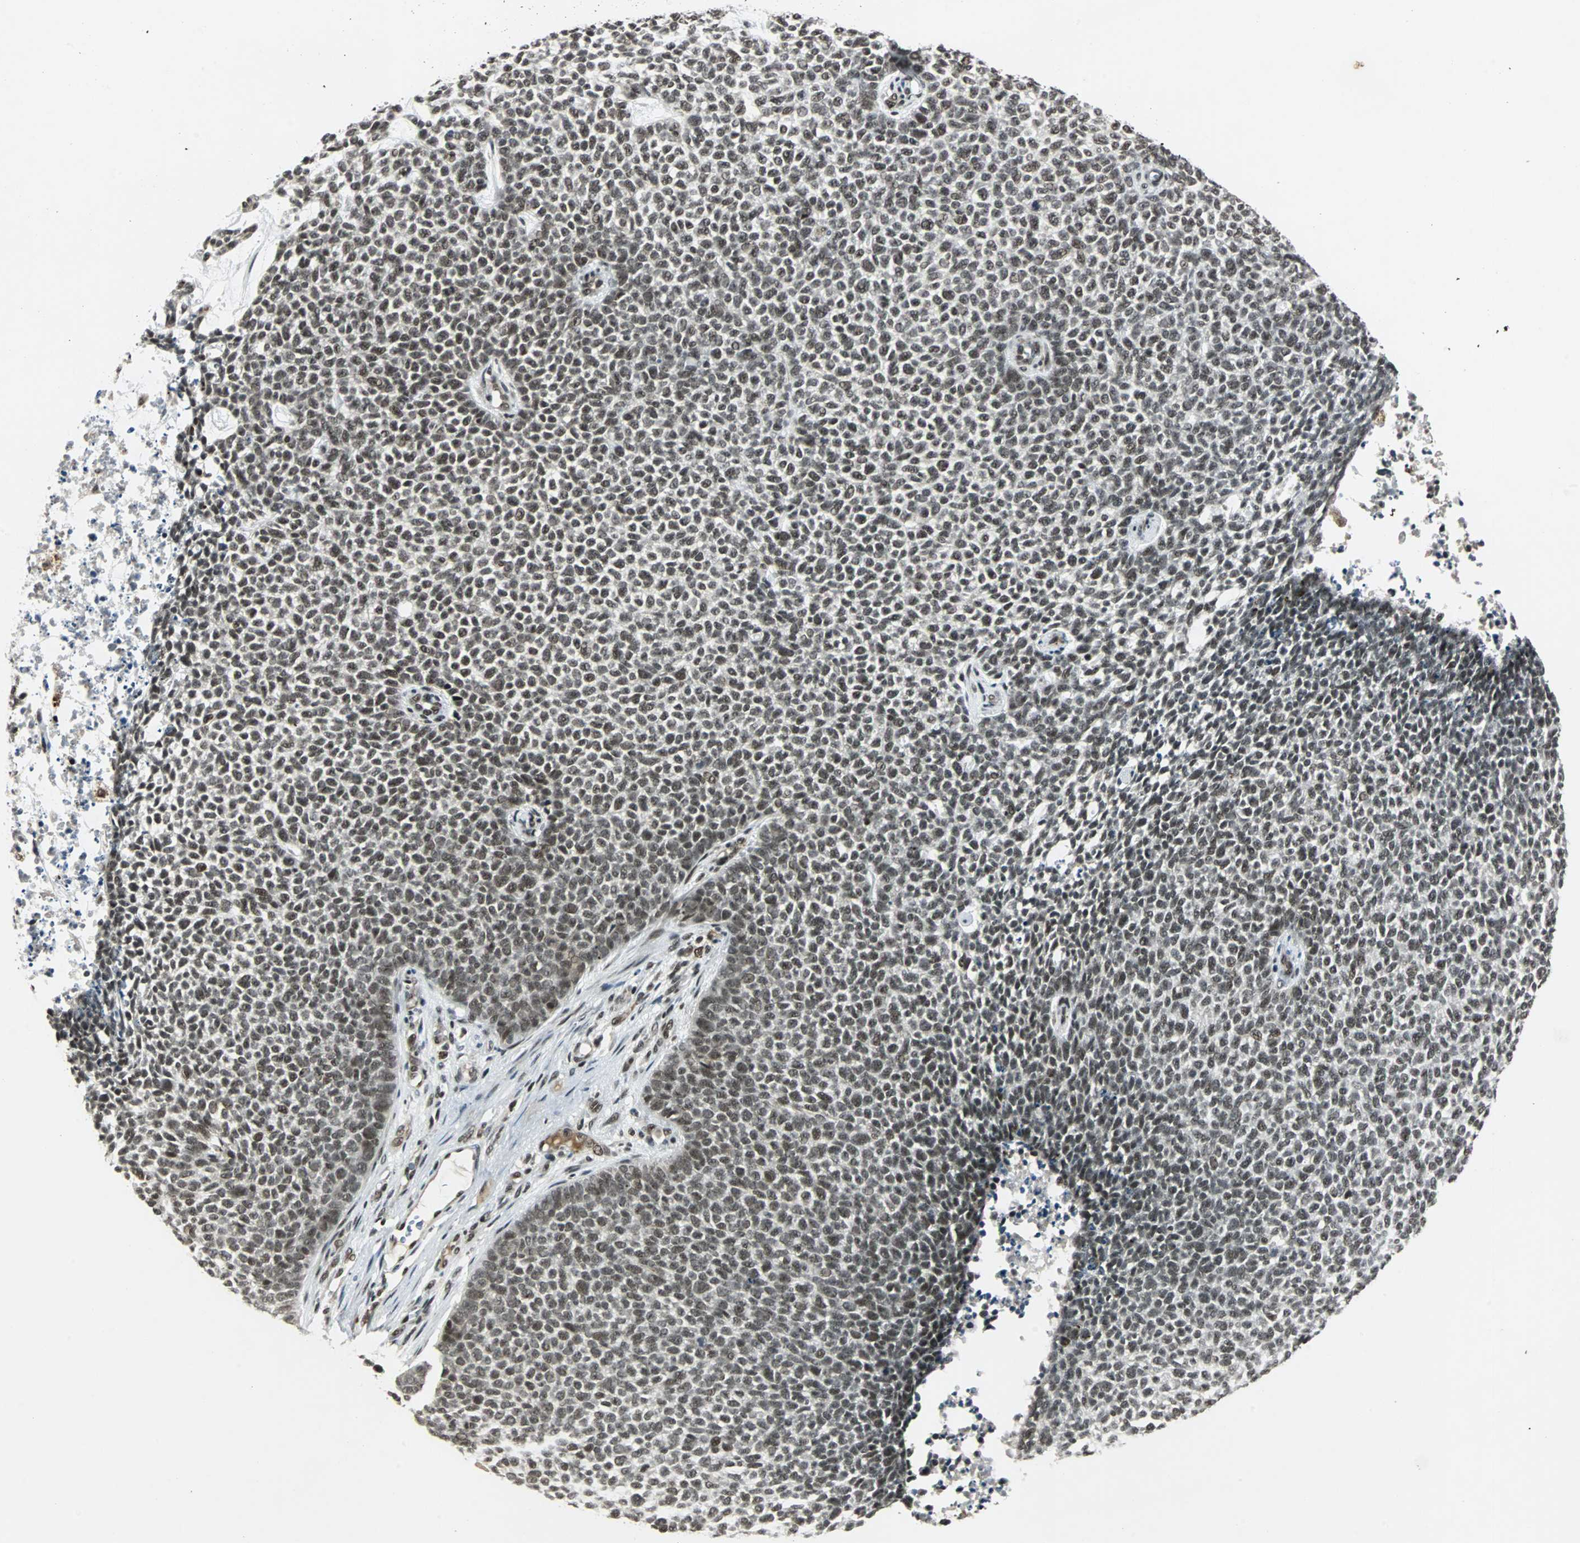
{"staining": {"intensity": "strong", "quantity": ">75%", "location": "nuclear"}, "tissue": "skin cancer", "cell_type": "Tumor cells", "image_type": "cancer", "snomed": [{"axis": "morphology", "description": "Basal cell carcinoma"}, {"axis": "topography", "description": "Skin"}], "caption": "Immunohistochemical staining of human skin cancer (basal cell carcinoma) reveals high levels of strong nuclear protein staining in about >75% of tumor cells.", "gene": "TAF5", "patient": {"sex": "female", "age": 84}}